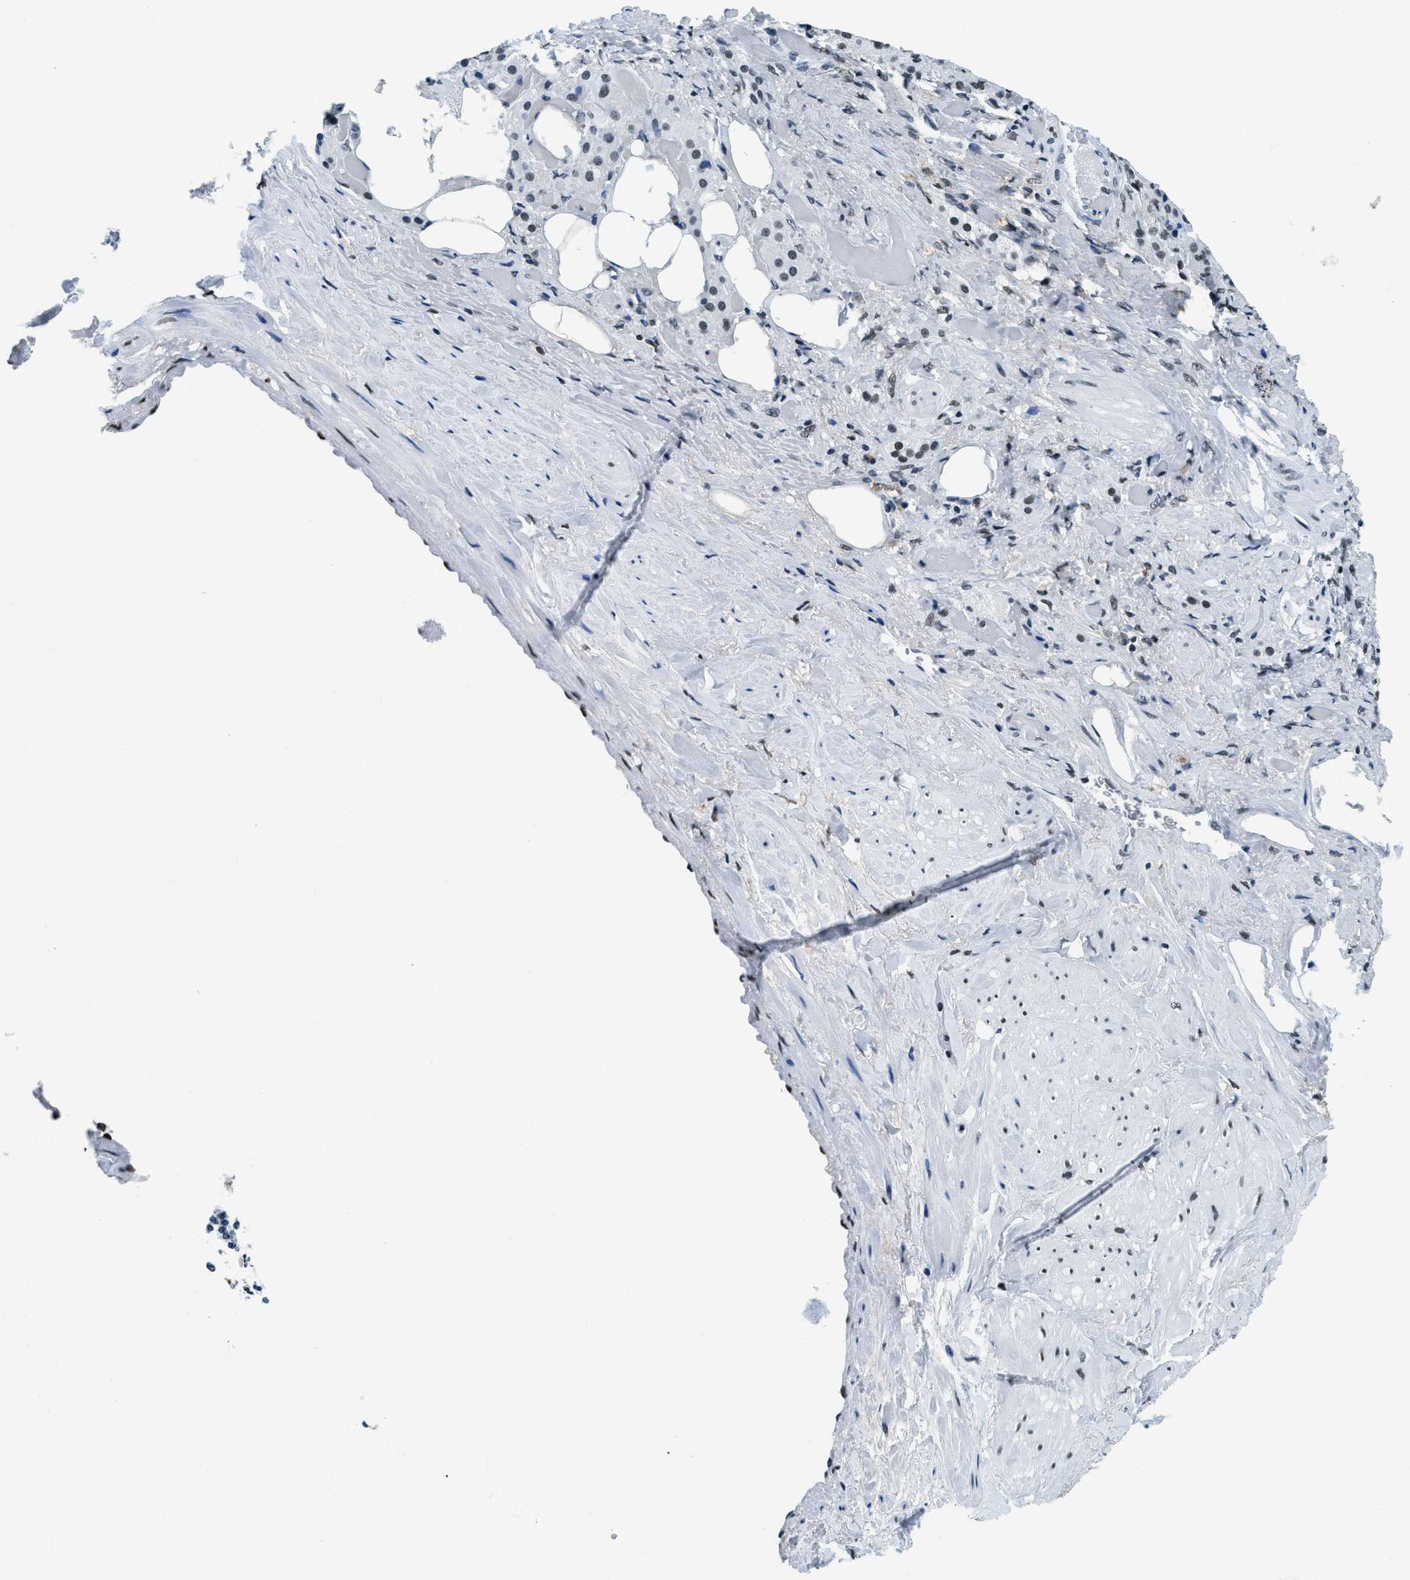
{"staining": {"intensity": "strong", "quantity": ">75%", "location": "nuclear"}, "tissue": "adrenal gland", "cell_type": "Glandular cells", "image_type": "normal", "snomed": [{"axis": "morphology", "description": "Normal tissue, NOS"}, {"axis": "topography", "description": "Adrenal gland"}], "caption": "Immunohistochemical staining of benign human adrenal gland demonstrates strong nuclear protein staining in approximately >75% of glandular cells.", "gene": "TOP1", "patient": {"sex": "female", "age": 59}}